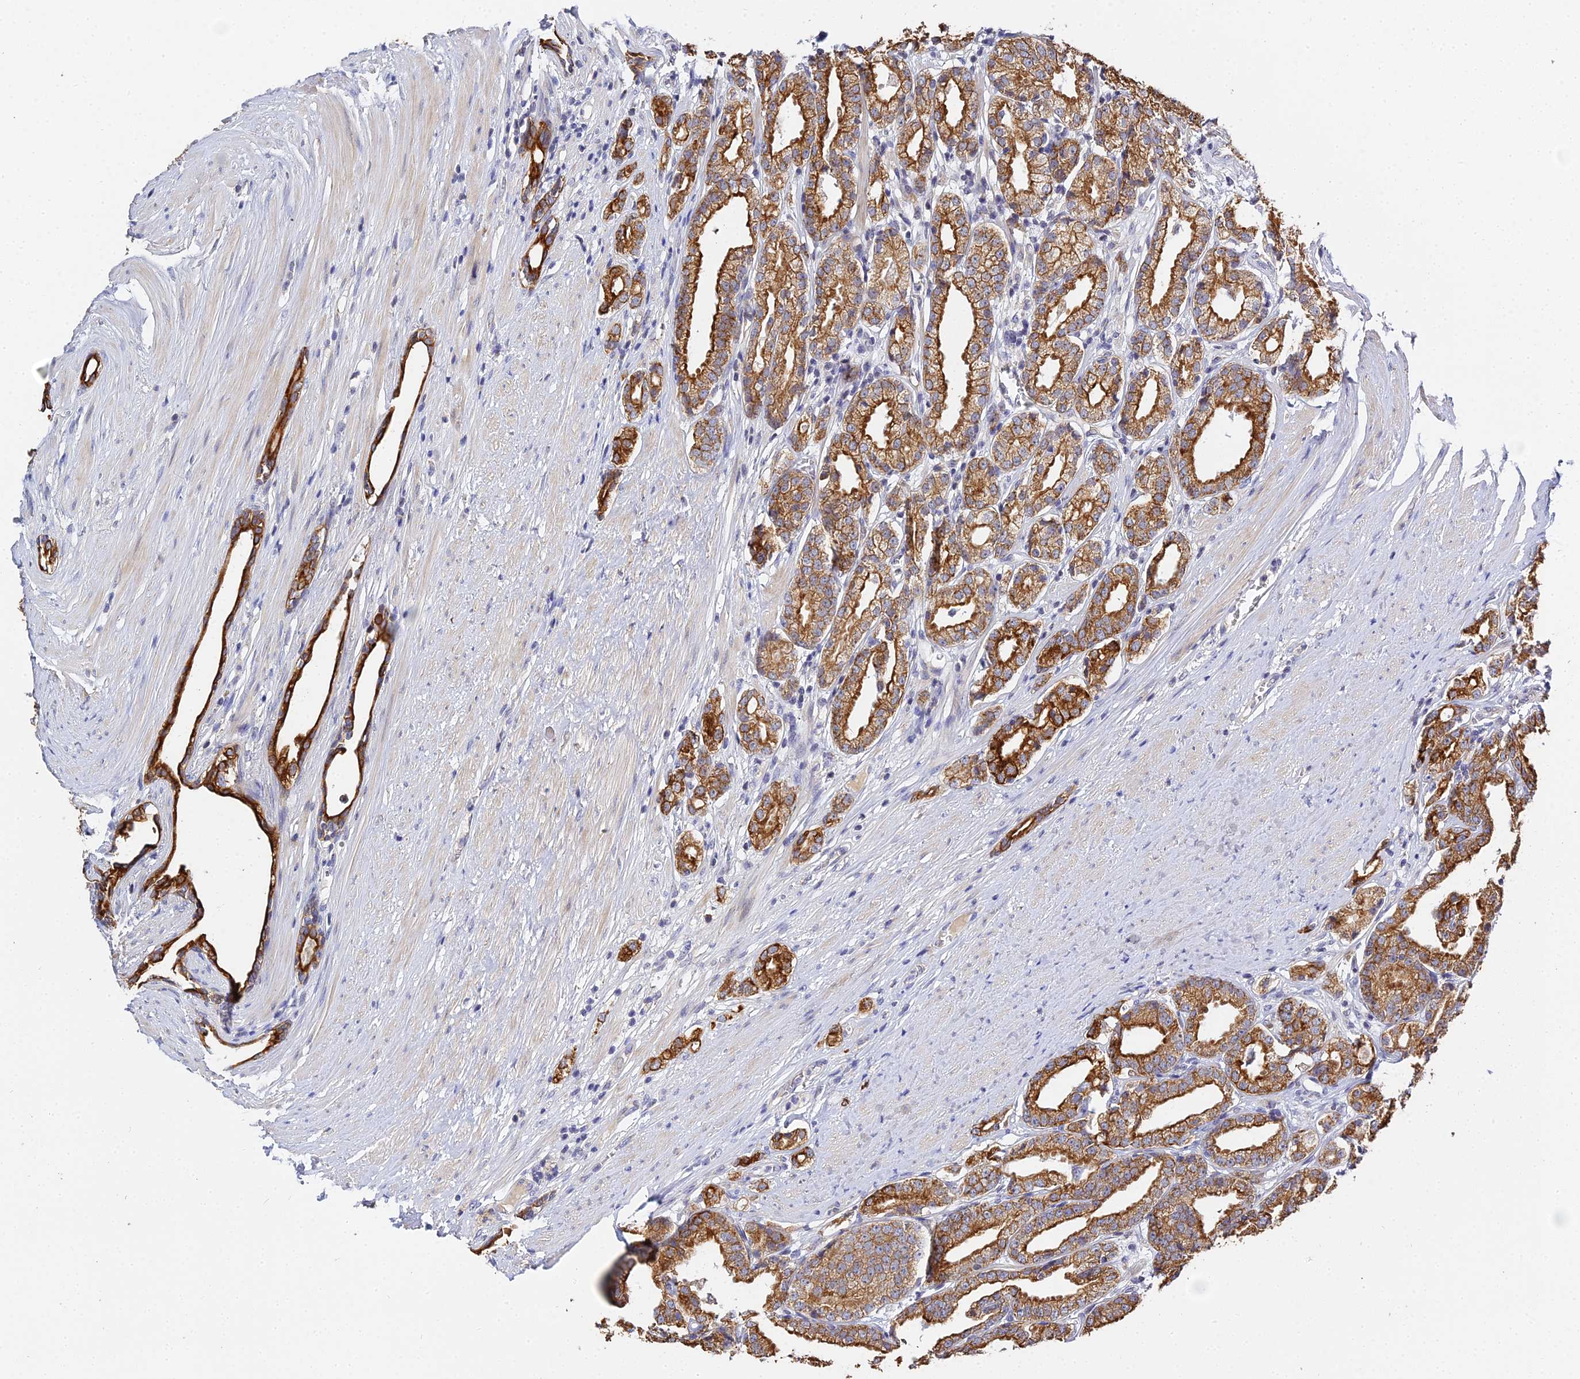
{"staining": {"intensity": "strong", "quantity": ">75%", "location": "cytoplasmic/membranous"}, "tissue": "prostate cancer", "cell_type": "Tumor cells", "image_type": "cancer", "snomed": [{"axis": "morphology", "description": "Adenocarcinoma, High grade"}, {"axis": "topography", "description": "Prostate"}], "caption": "A histopathology image of human prostate cancer stained for a protein exhibits strong cytoplasmic/membranous brown staining in tumor cells. The staining was performed using DAB to visualize the protein expression in brown, while the nuclei were stained in blue with hematoxylin (Magnification: 20x).", "gene": "ZXDA", "patient": {"sex": "male", "age": 69}}